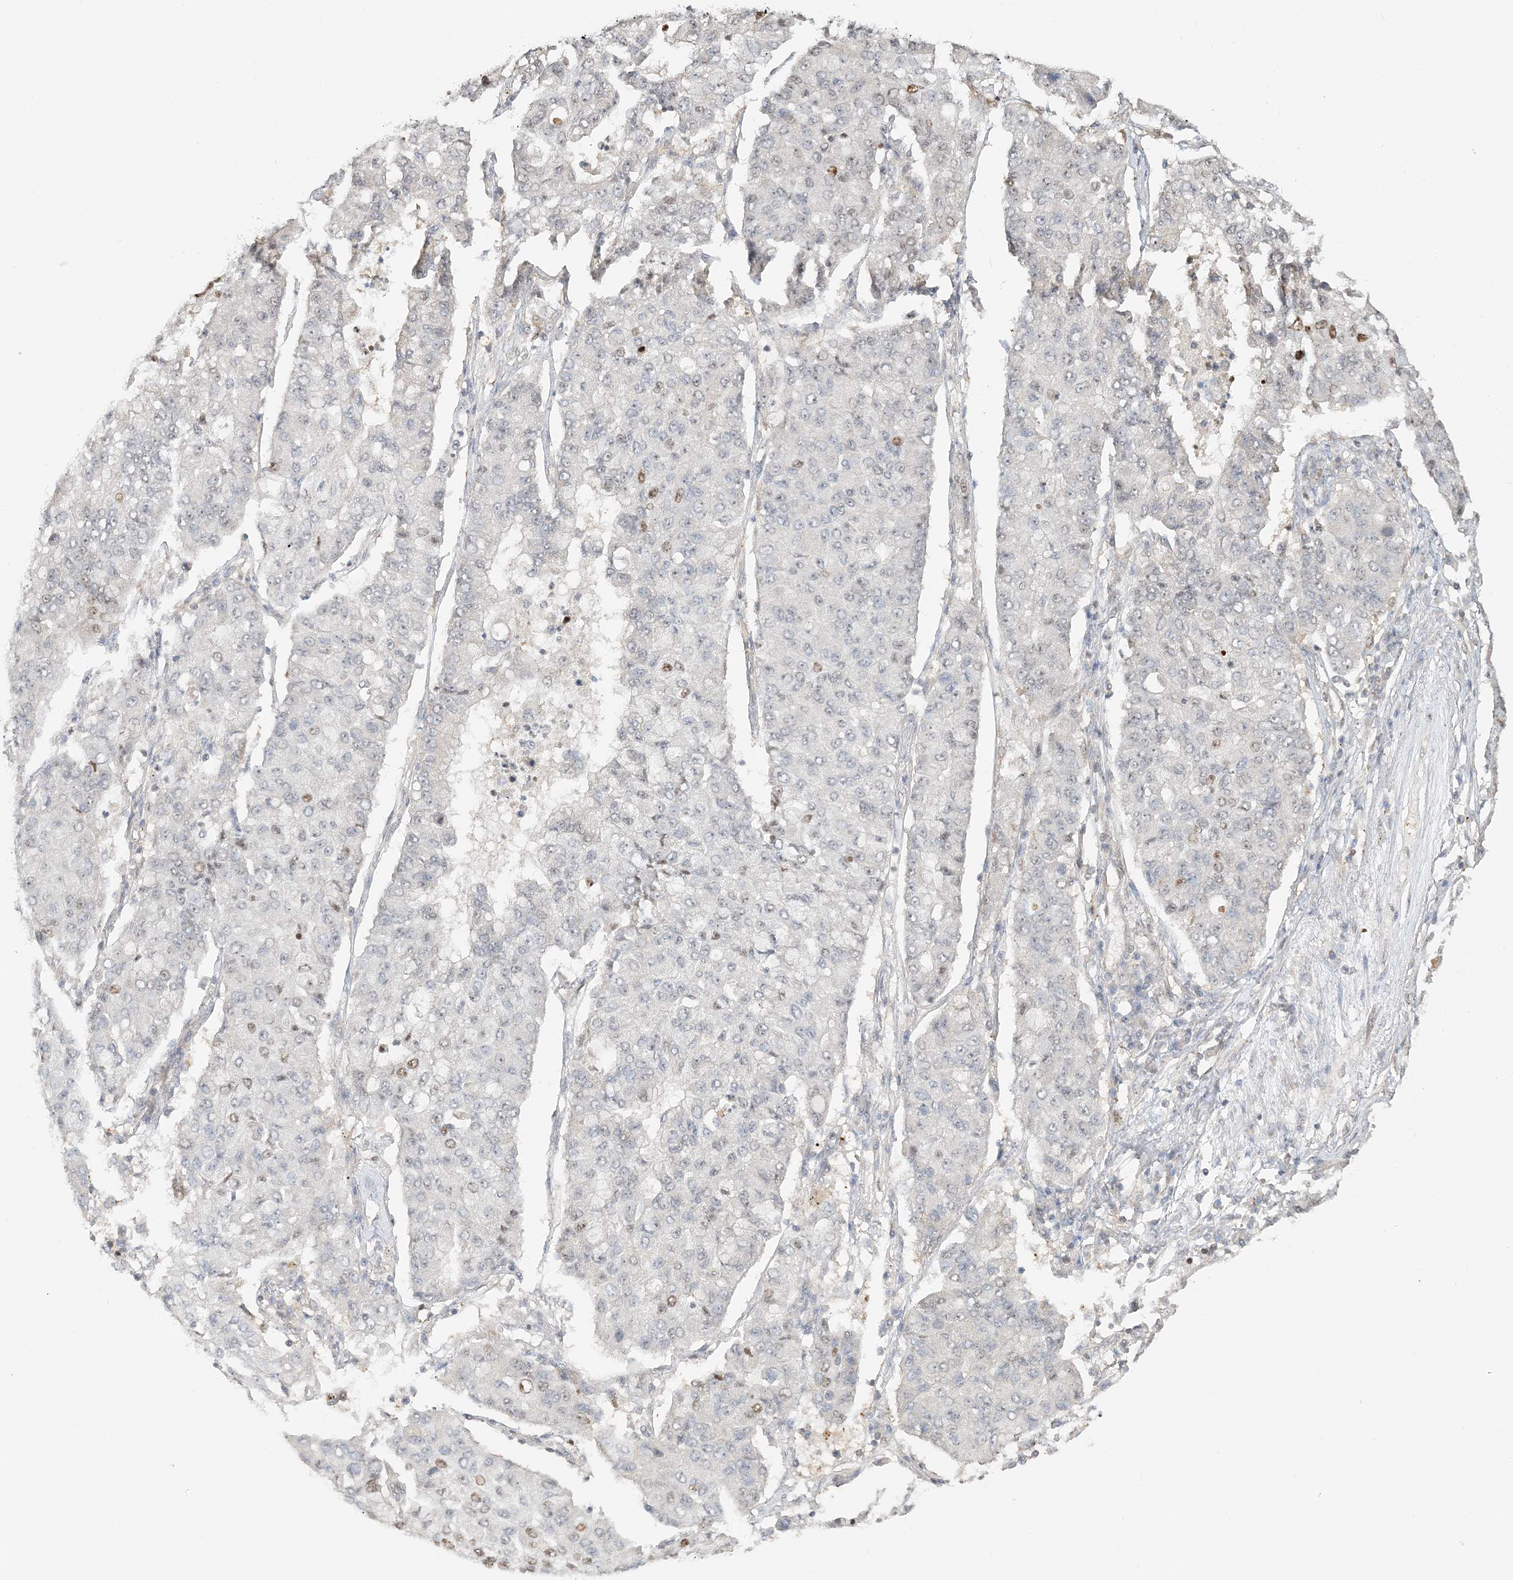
{"staining": {"intensity": "weak", "quantity": "<25%", "location": "nuclear"}, "tissue": "lung cancer", "cell_type": "Tumor cells", "image_type": "cancer", "snomed": [{"axis": "morphology", "description": "Squamous cell carcinoma, NOS"}, {"axis": "topography", "description": "Lung"}], "caption": "Tumor cells show no significant protein expression in lung cancer. The staining is performed using DAB (3,3'-diaminobenzidine) brown chromogen with nuclei counter-stained in using hematoxylin.", "gene": "SUMO2", "patient": {"sex": "male", "age": 74}}